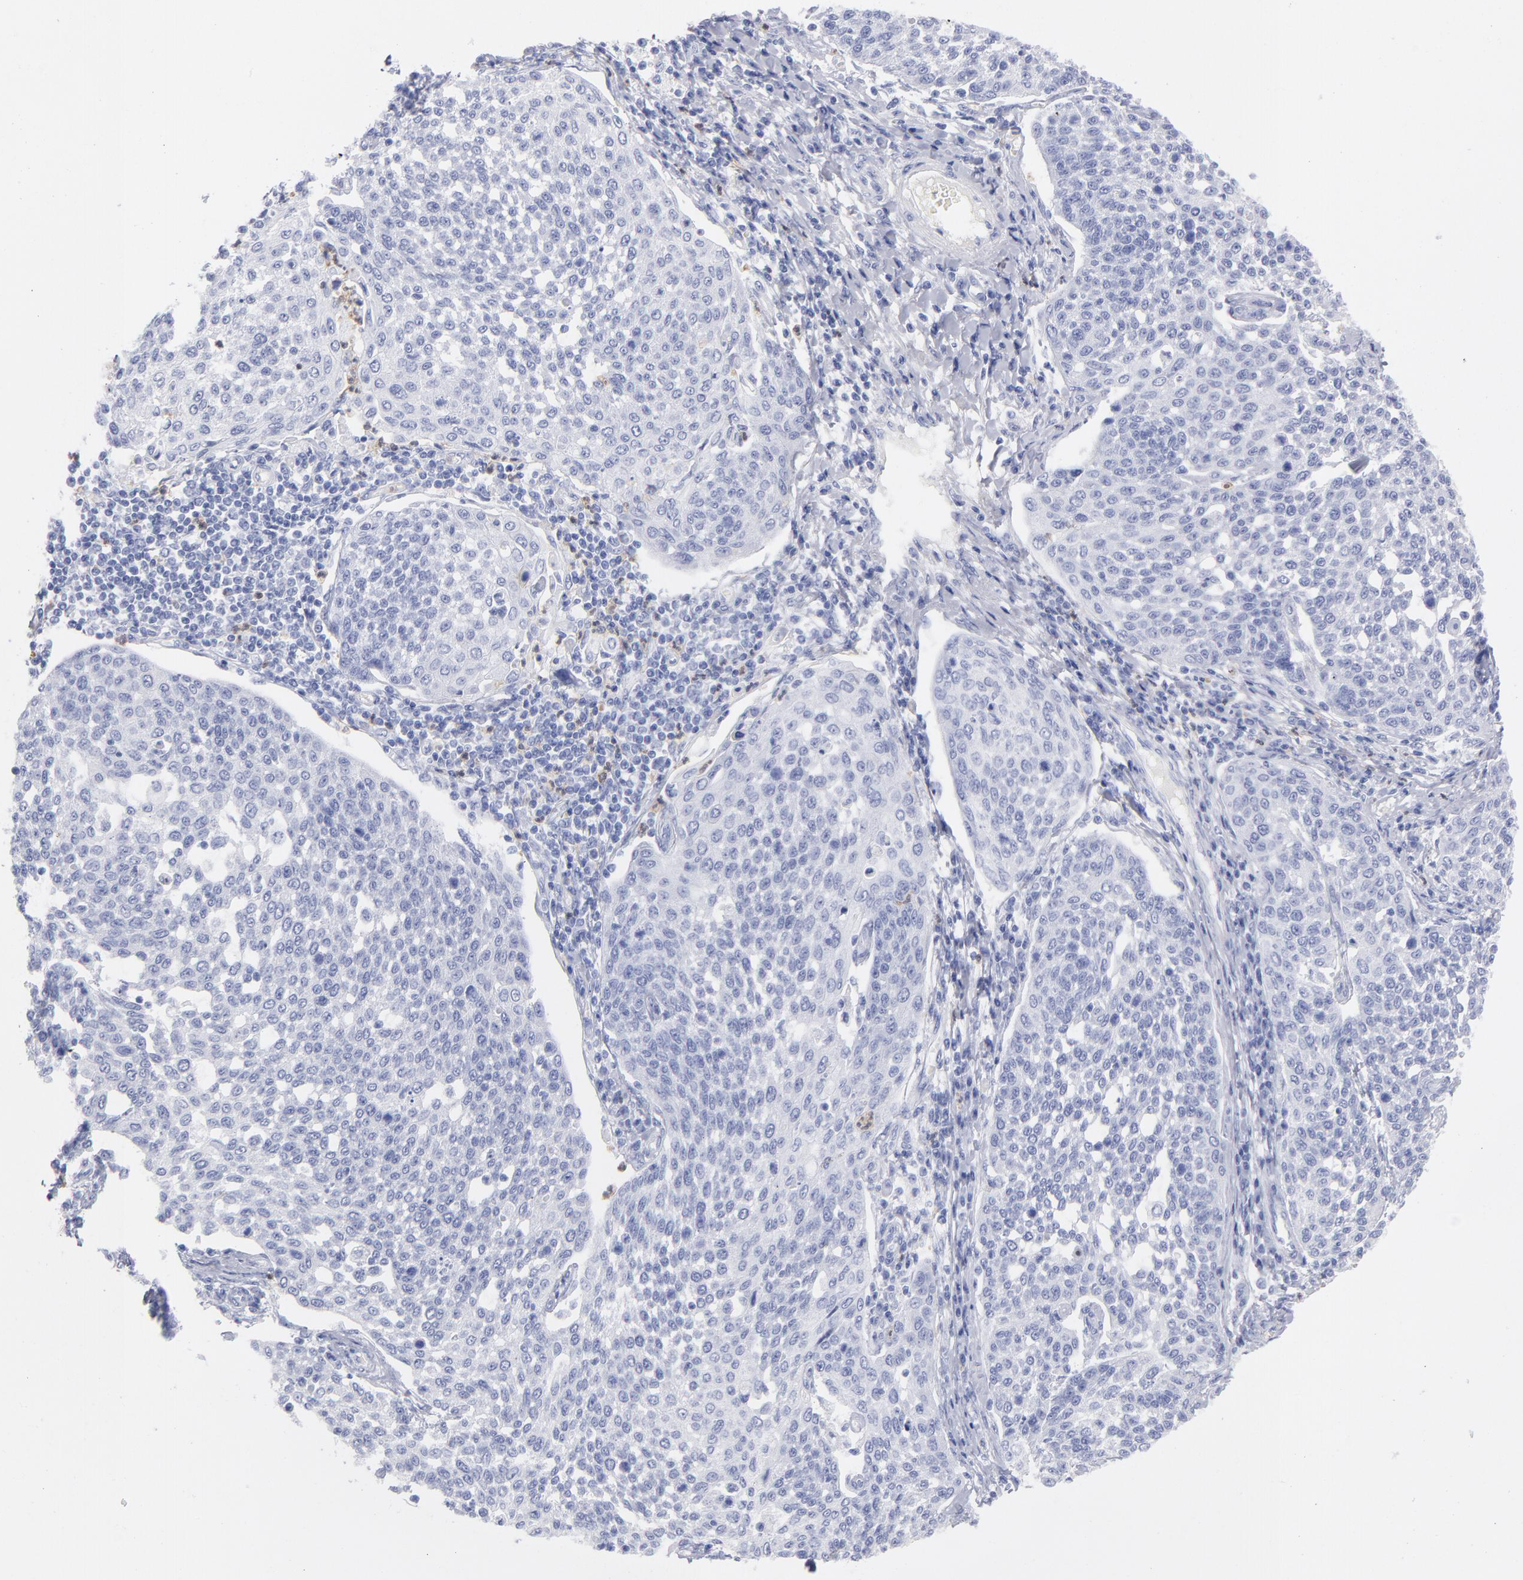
{"staining": {"intensity": "negative", "quantity": "none", "location": "none"}, "tissue": "cervical cancer", "cell_type": "Tumor cells", "image_type": "cancer", "snomed": [{"axis": "morphology", "description": "Squamous cell carcinoma, NOS"}, {"axis": "topography", "description": "Cervix"}], "caption": "An image of cervical cancer (squamous cell carcinoma) stained for a protein reveals no brown staining in tumor cells. Brightfield microscopy of immunohistochemistry stained with DAB (brown) and hematoxylin (blue), captured at high magnification.", "gene": "ARG1", "patient": {"sex": "female", "age": 34}}